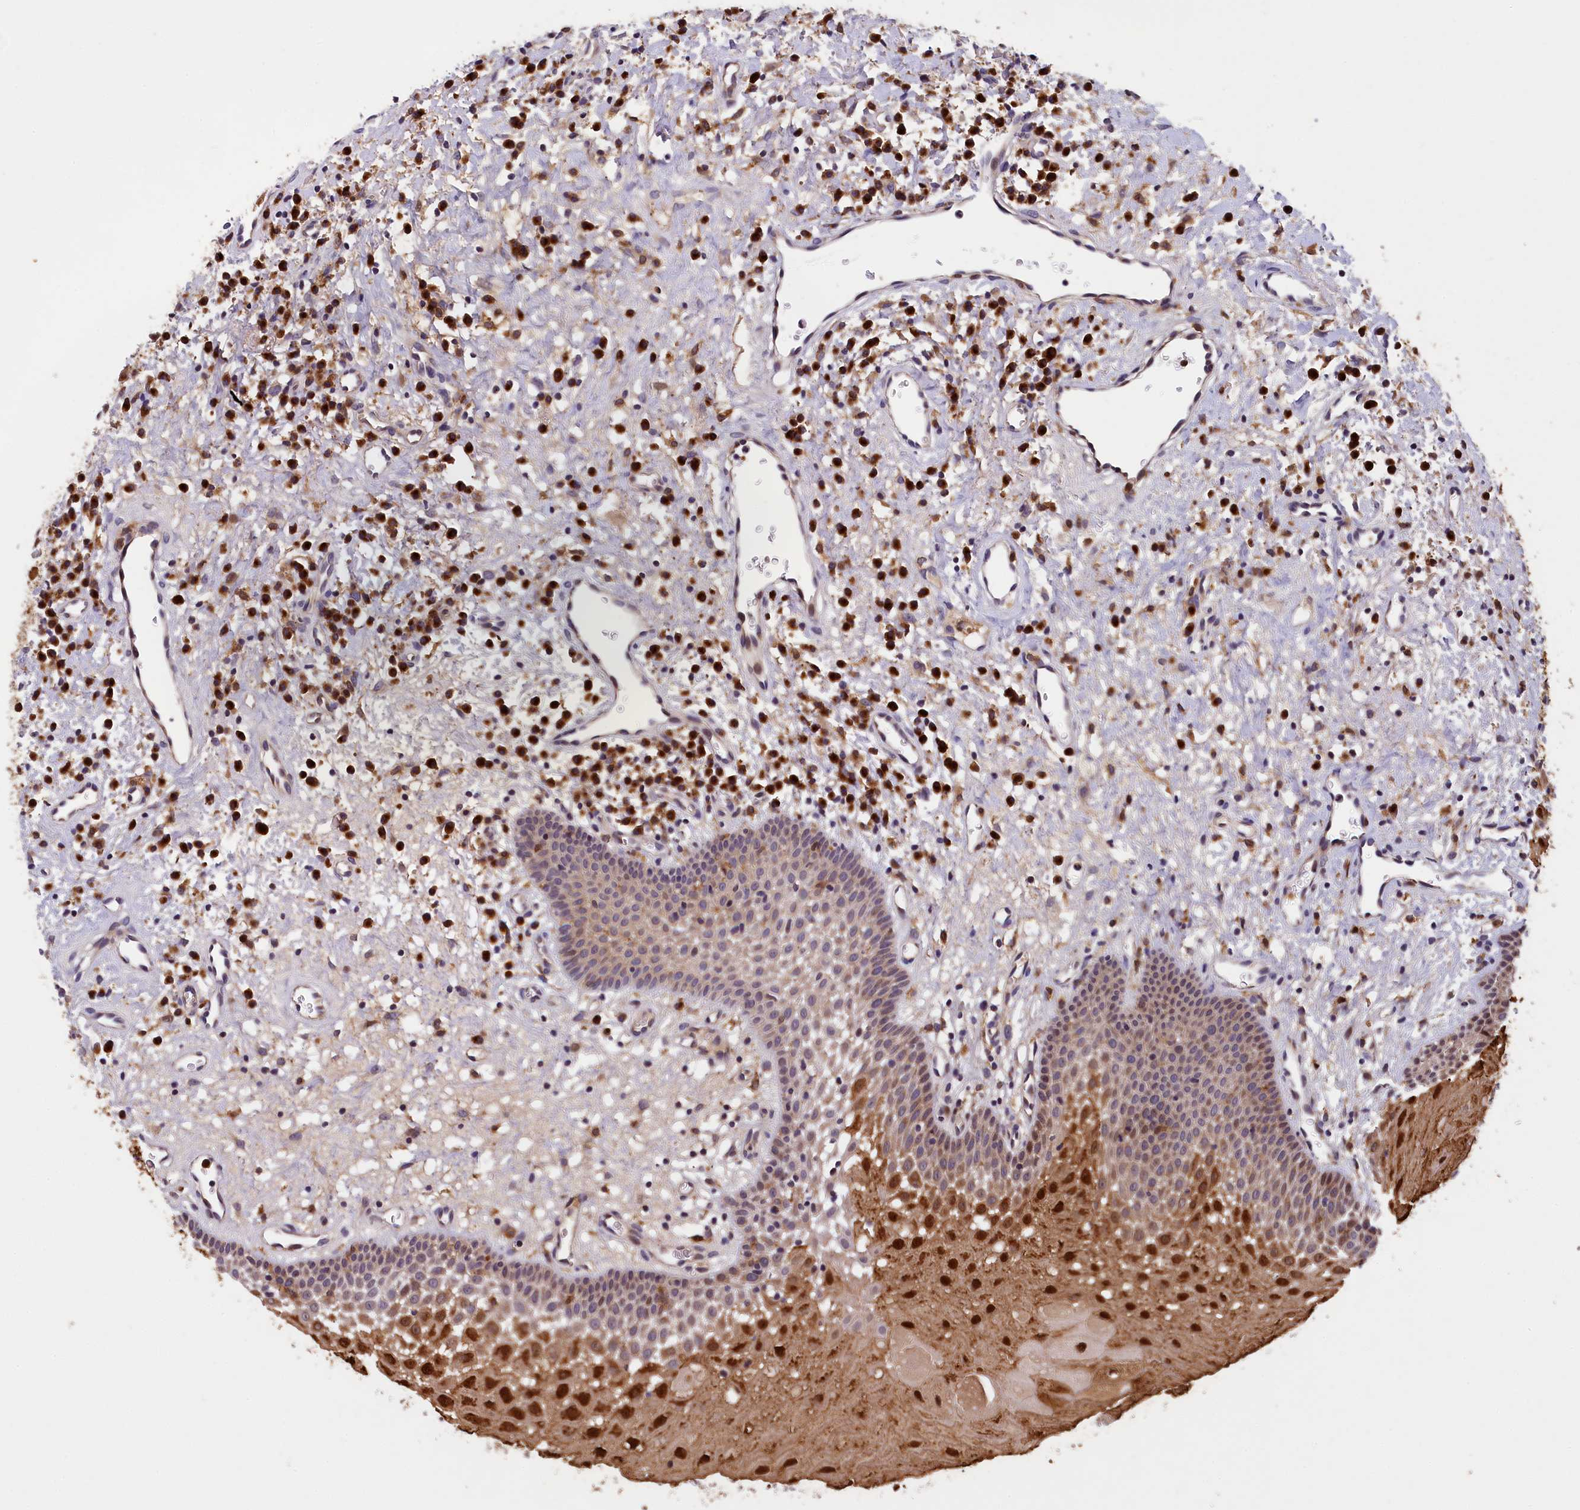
{"staining": {"intensity": "strong", "quantity": "<25%", "location": "cytoplasmic/membranous,nuclear"}, "tissue": "oral mucosa", "cell_type": "Squamous epithelial cells", "image_type": "normal", "snomed": [{"axis": "morphology", "description": "Normal tissue, NOS"}, {"axis": "topography", "description": "Oral tissue"}], "caption": "Strong cytoplasmic/membranous,nuclear protein positivity is appreciated in about <25% of squamous epithelial cells in oral mucosa.", "gene": "NAIP", "patient": {"sex": "male", "age": 74}}